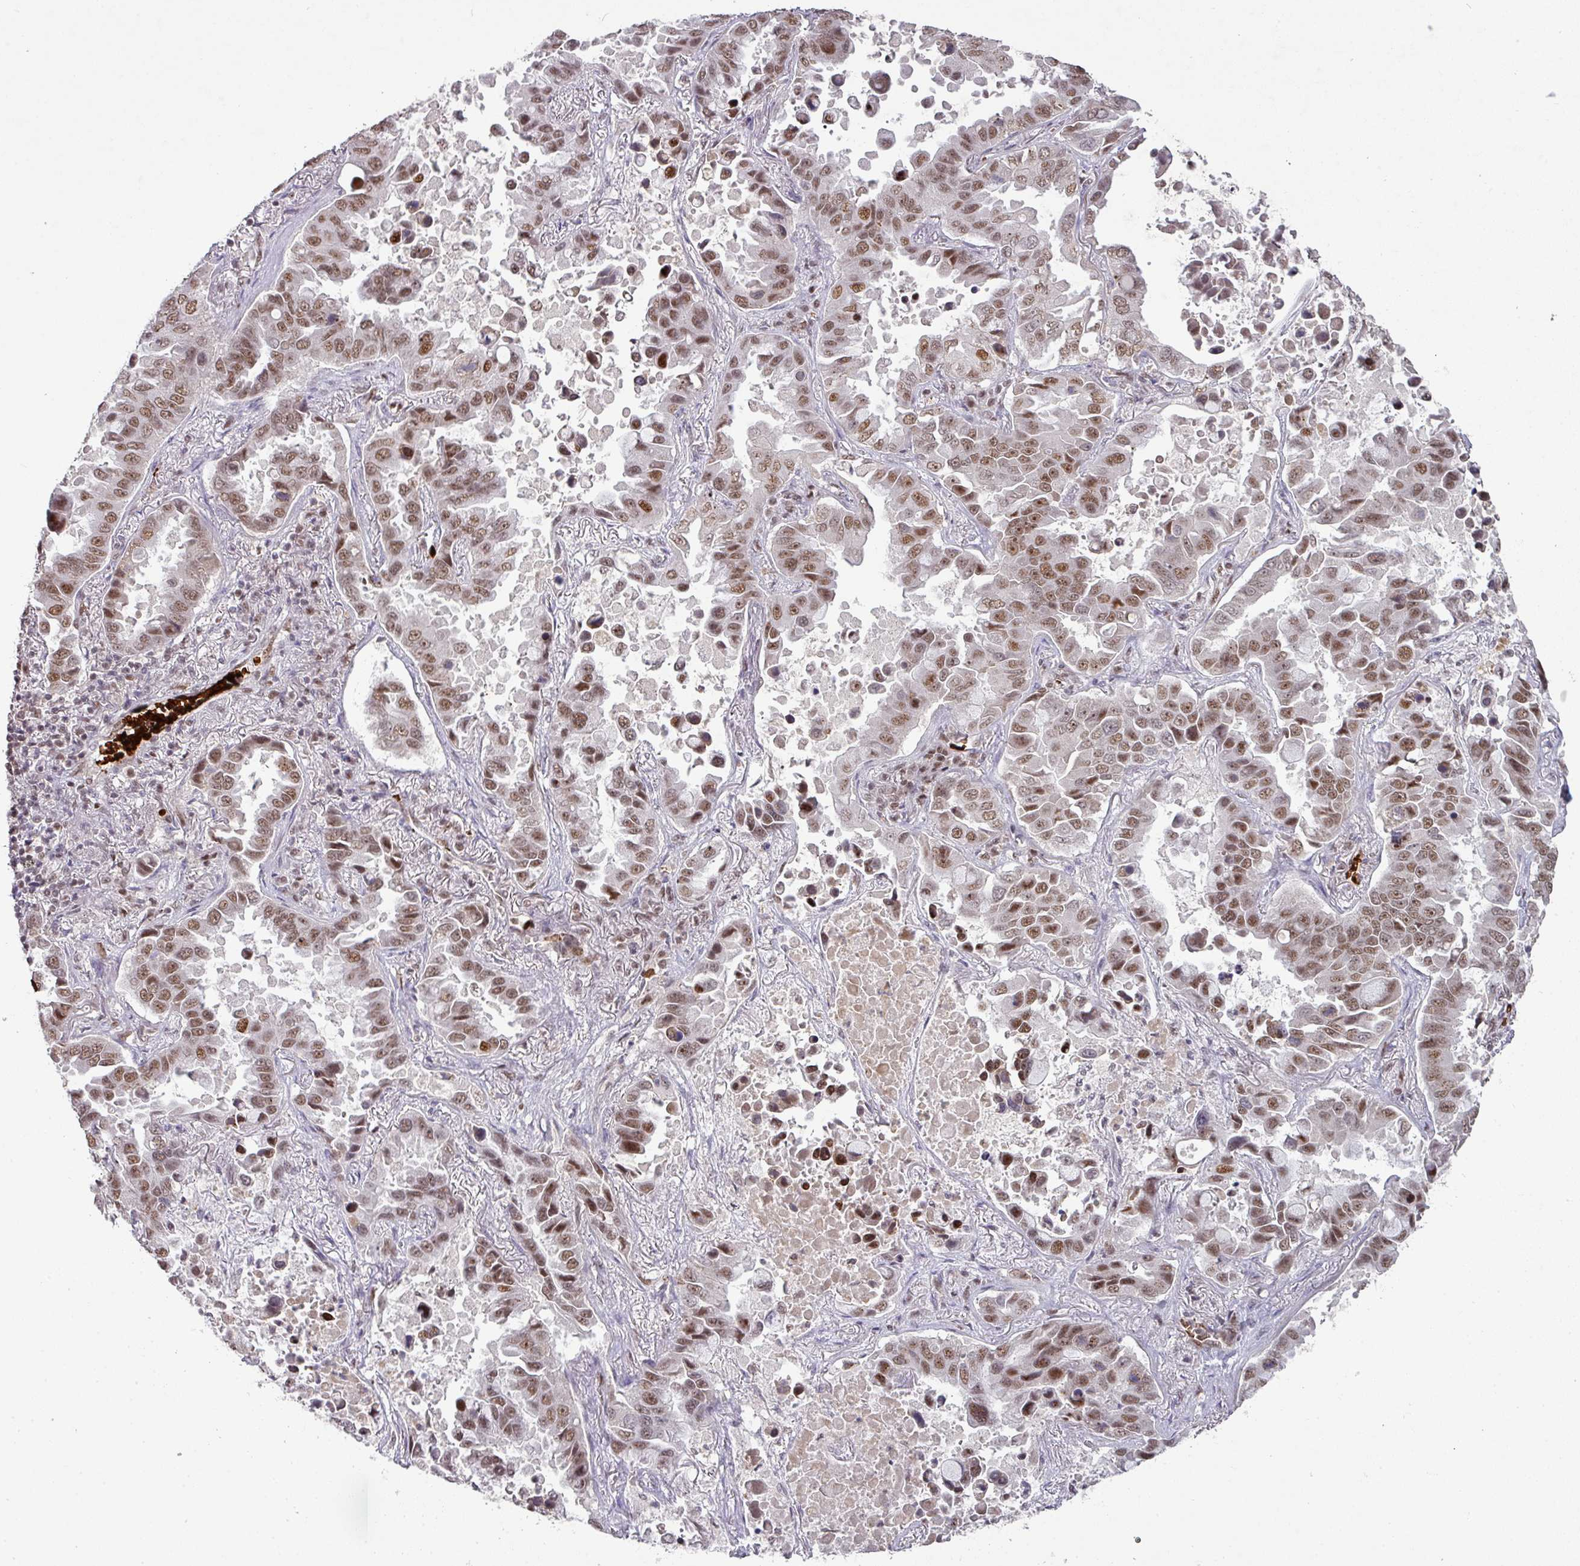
{"staining": {"intensity": "moderate", "quantity": ">75%", "location": "nuclear"}, "tissue": "lung cancer", "cell_type": "Tumor cells", "image_type": "cancer", "snomed": [{"axis": "morphology", "description": "Adenocarcinoma, NOS"}, {"axis": "topography", "description": "Lung"}], "caption": "Immunohistochemical staining of lung cancer reveals medium levels of moderate nuclear protein positivity in approximately >75% of tumor cells.", "gene": "NEIL1", "patient": {"sex": "male", "age": 64}}